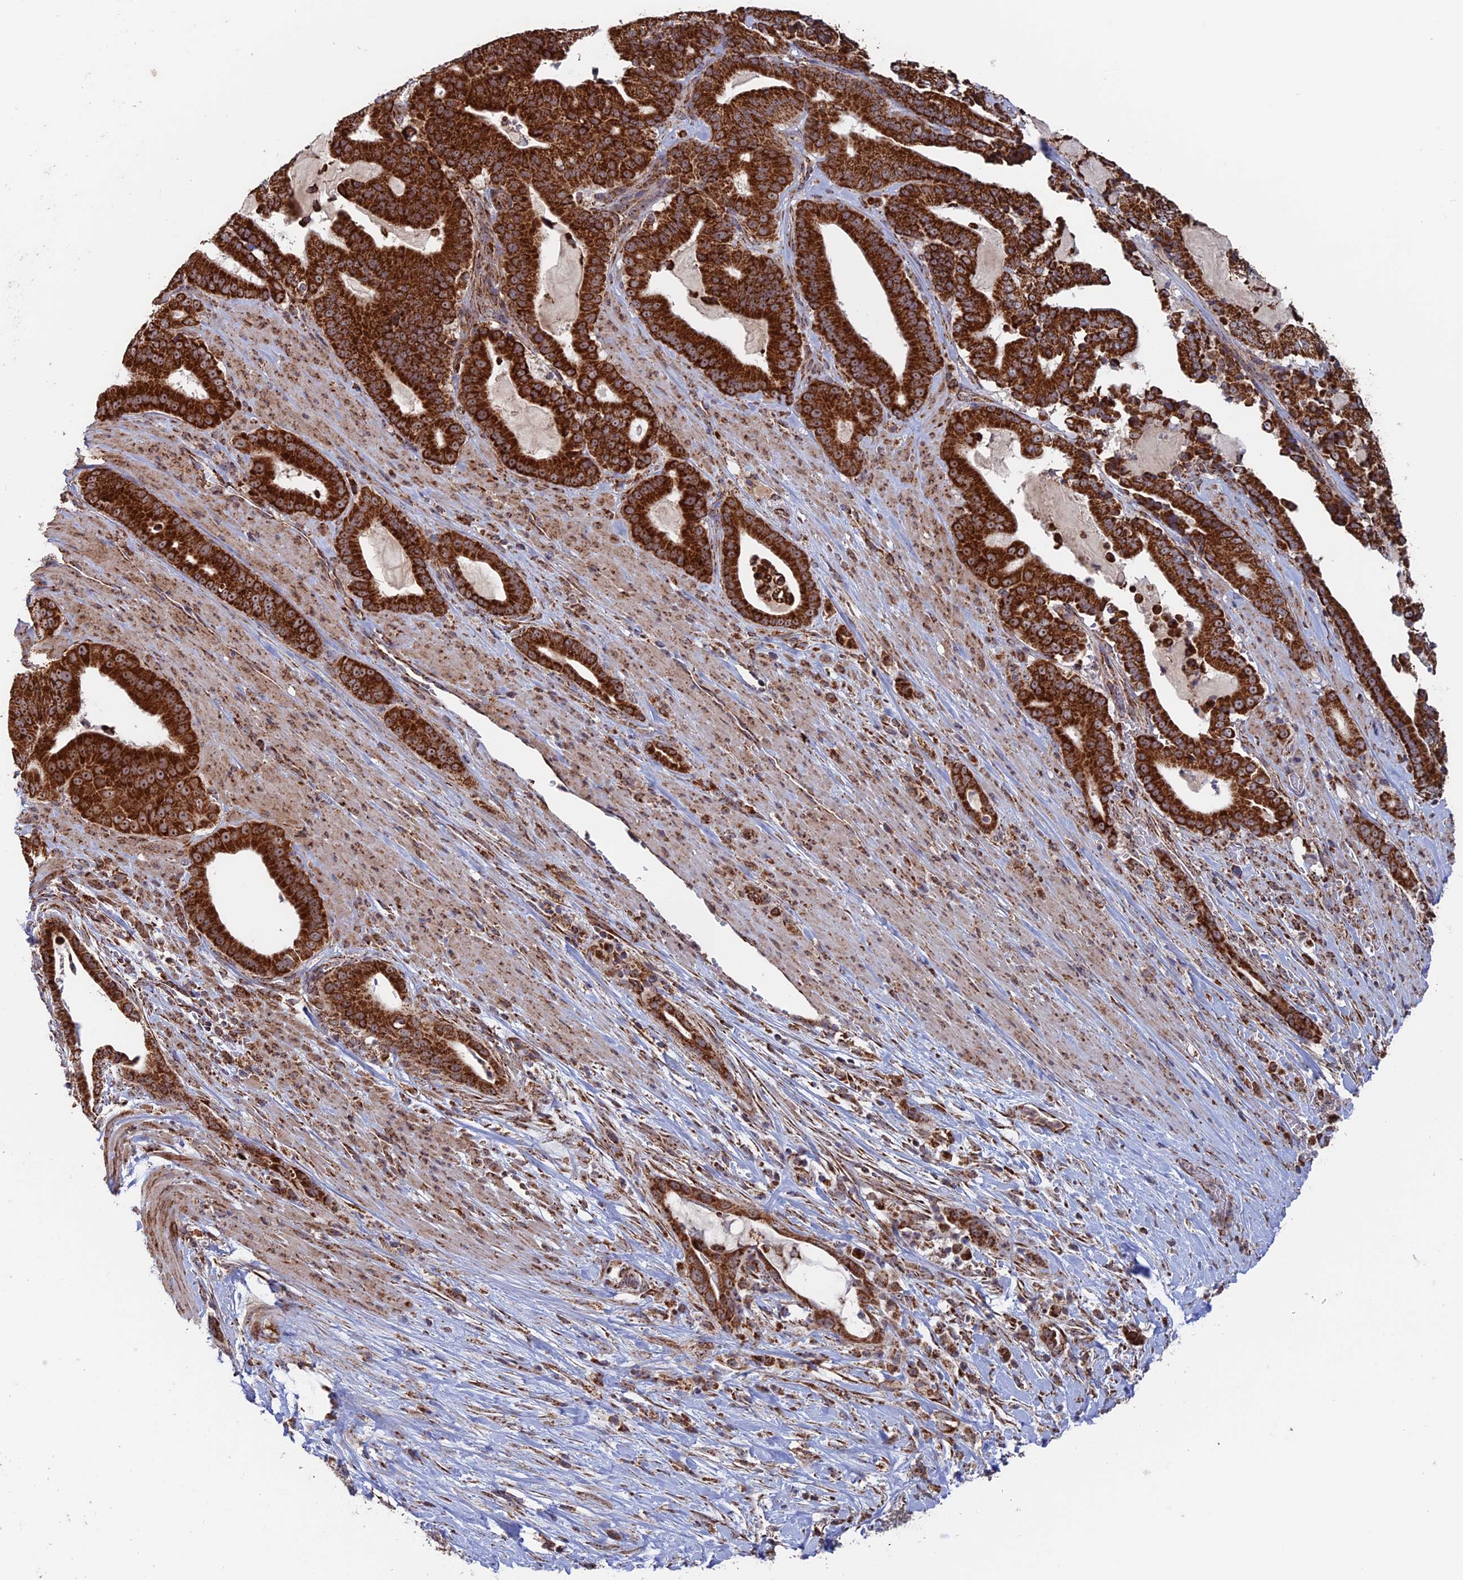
{"staining": {"intensity": "strong", "quantity": ">75%", "location": "cytoplasmic/membranous"}, "tissue": "pancreatic cancer", "cell_type": "Tumor cells", "image_type": "cancer", "snomed": [{"axis": "morphology", "description": "Adenocarcinoma, NOS"}, {"axis": "topography", "description": "Pancreas"}], "caption": "This histopathology image shows IHC staining of pancreatic cancer, with high strong cytoplasmic/membranous positivity in approximately >75% of tumor cells.", "gene": "DTYMK", "patient": {"sex": "male", "age": 63}}